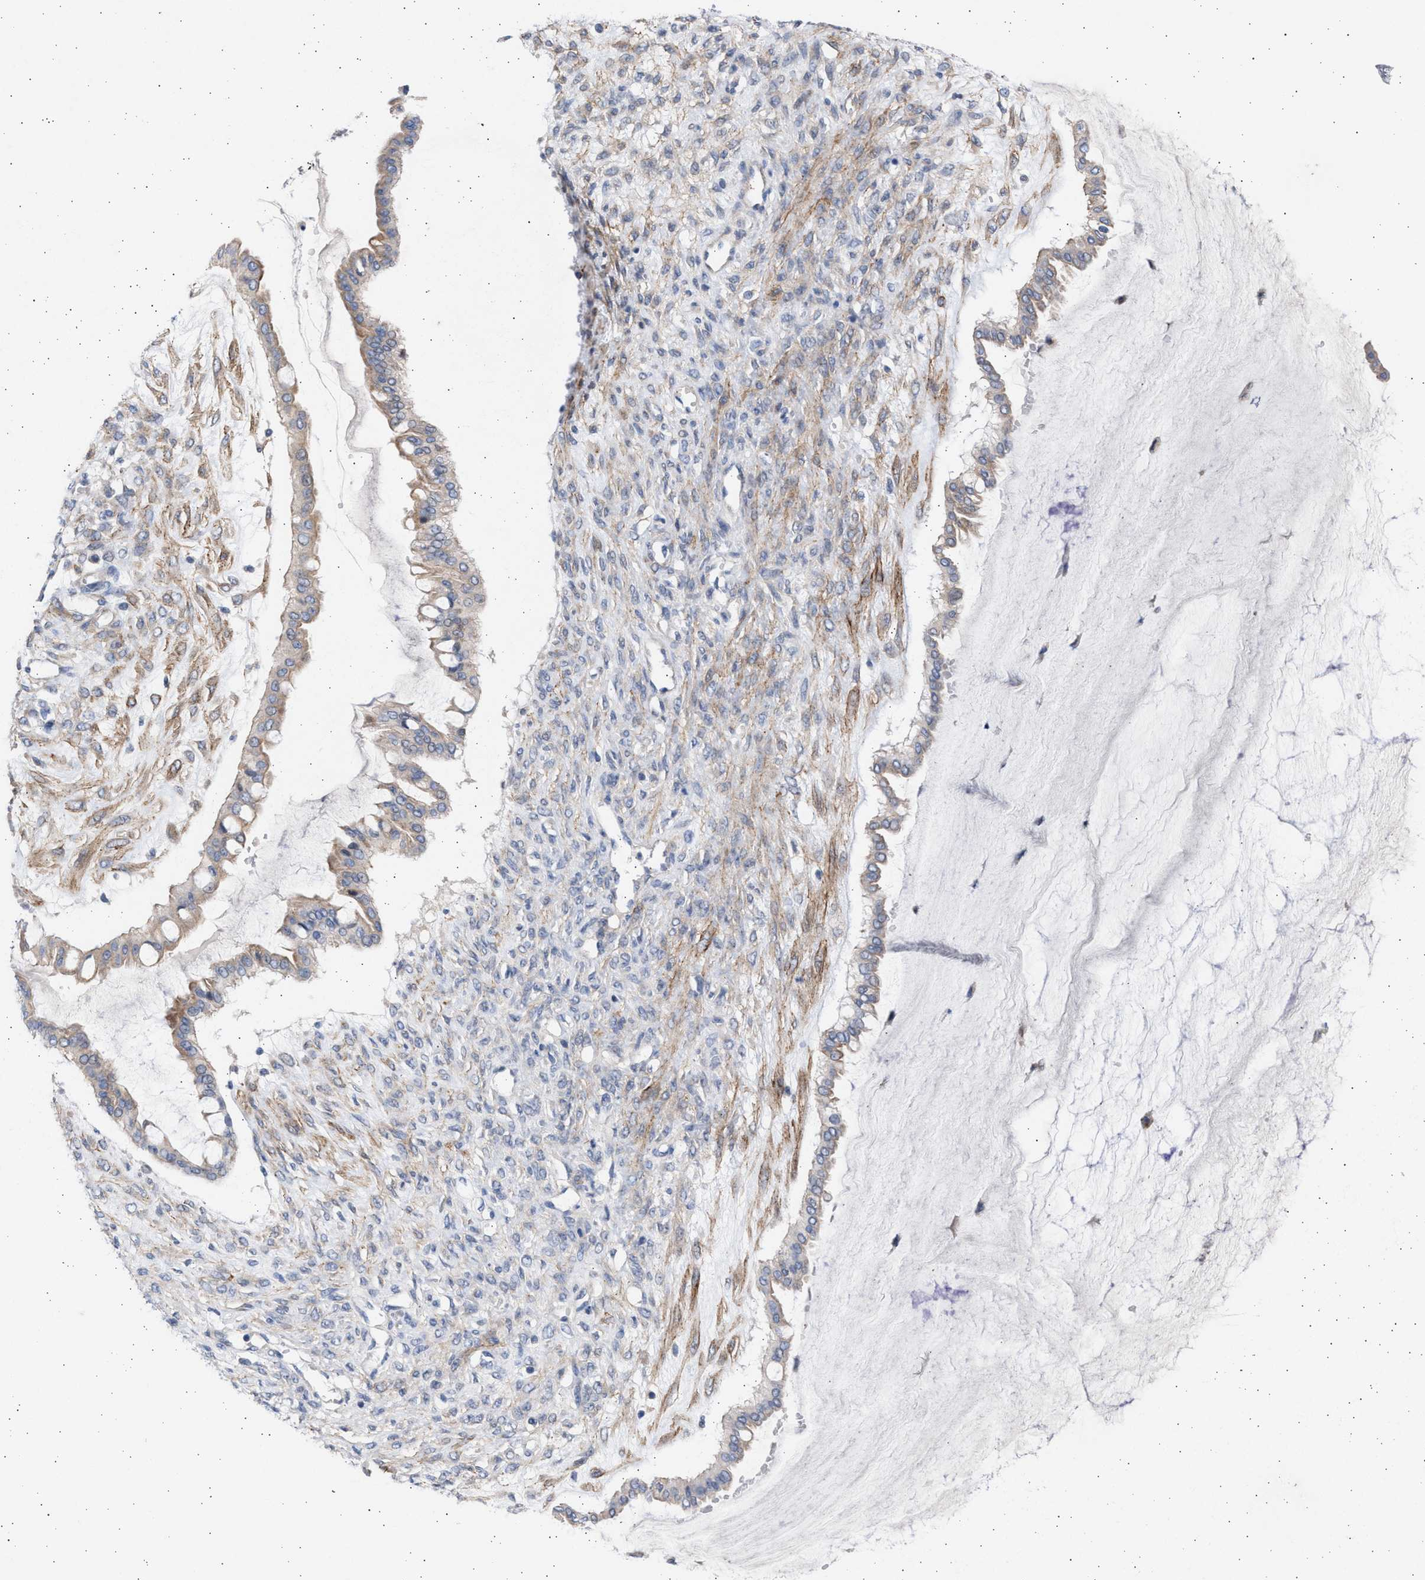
{"staining": {"intensity": "weak", "quantity": "25%-75%", "location": "cytoplasmic/membranous"}, "tissue": "ovarian cancer", "cell_type": "Tumor cells", "image_type": "cancer", "snomed": [{"axis": "morphology", "description": "Cystadenocarcinoma, mucinous, NOS"}, {"axis": "topography", "description": "Ovary"}], "caption": "Protein positivity by immunohistochemistry demonstrates weak cytoplasmic/membranous staining in about 25%-75% of tumor cells in ovarian cancer.", "gene": "NBR1", "patient": {"sex": "female", "age": 73}}